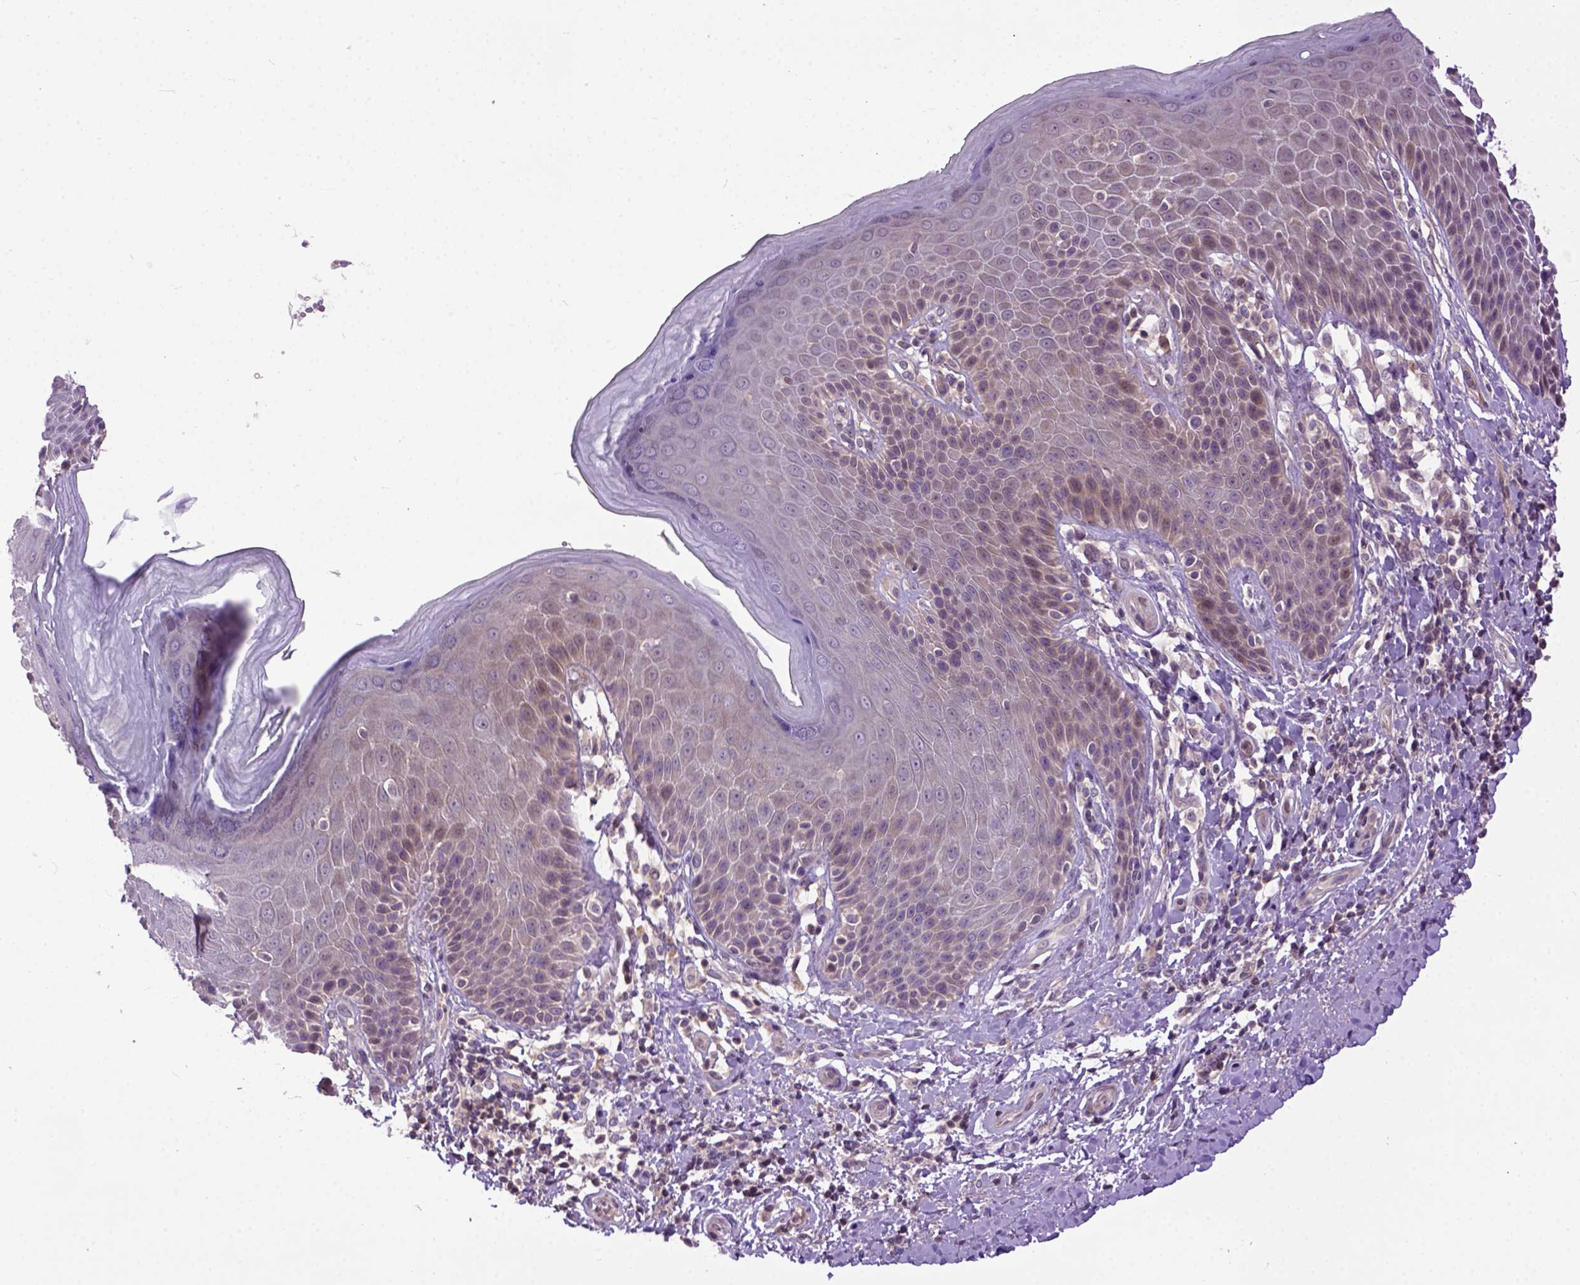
{"staining": {"intensity": "weak", "quantity": "<25%", "location": "cytoplasmic/membranous"}, "tissue": "skin", "cell_type": "Epidermal cells", "image_type": "normal", "snomed": [{"axis": "morphology", "description": "Normal tissue, NOS"}, {"axis": "topography", "description": "Anal"}, {"axis": "topography", "description": "Peripheral nerve tissue"}], "caption": "A high-resolution photomicrograph shows immunohistochemistry staining of normal skin, which shows no significant staining in epidermal cells. (Stains: DAB (3,3'-diaminobenzidine) immunohistochemistry with hematoxylin counter stain, Microscopy: brightfield microscopy at high magnification).", "gene": "CPNE1", "patient": {"sex": "male", "age": 51}}